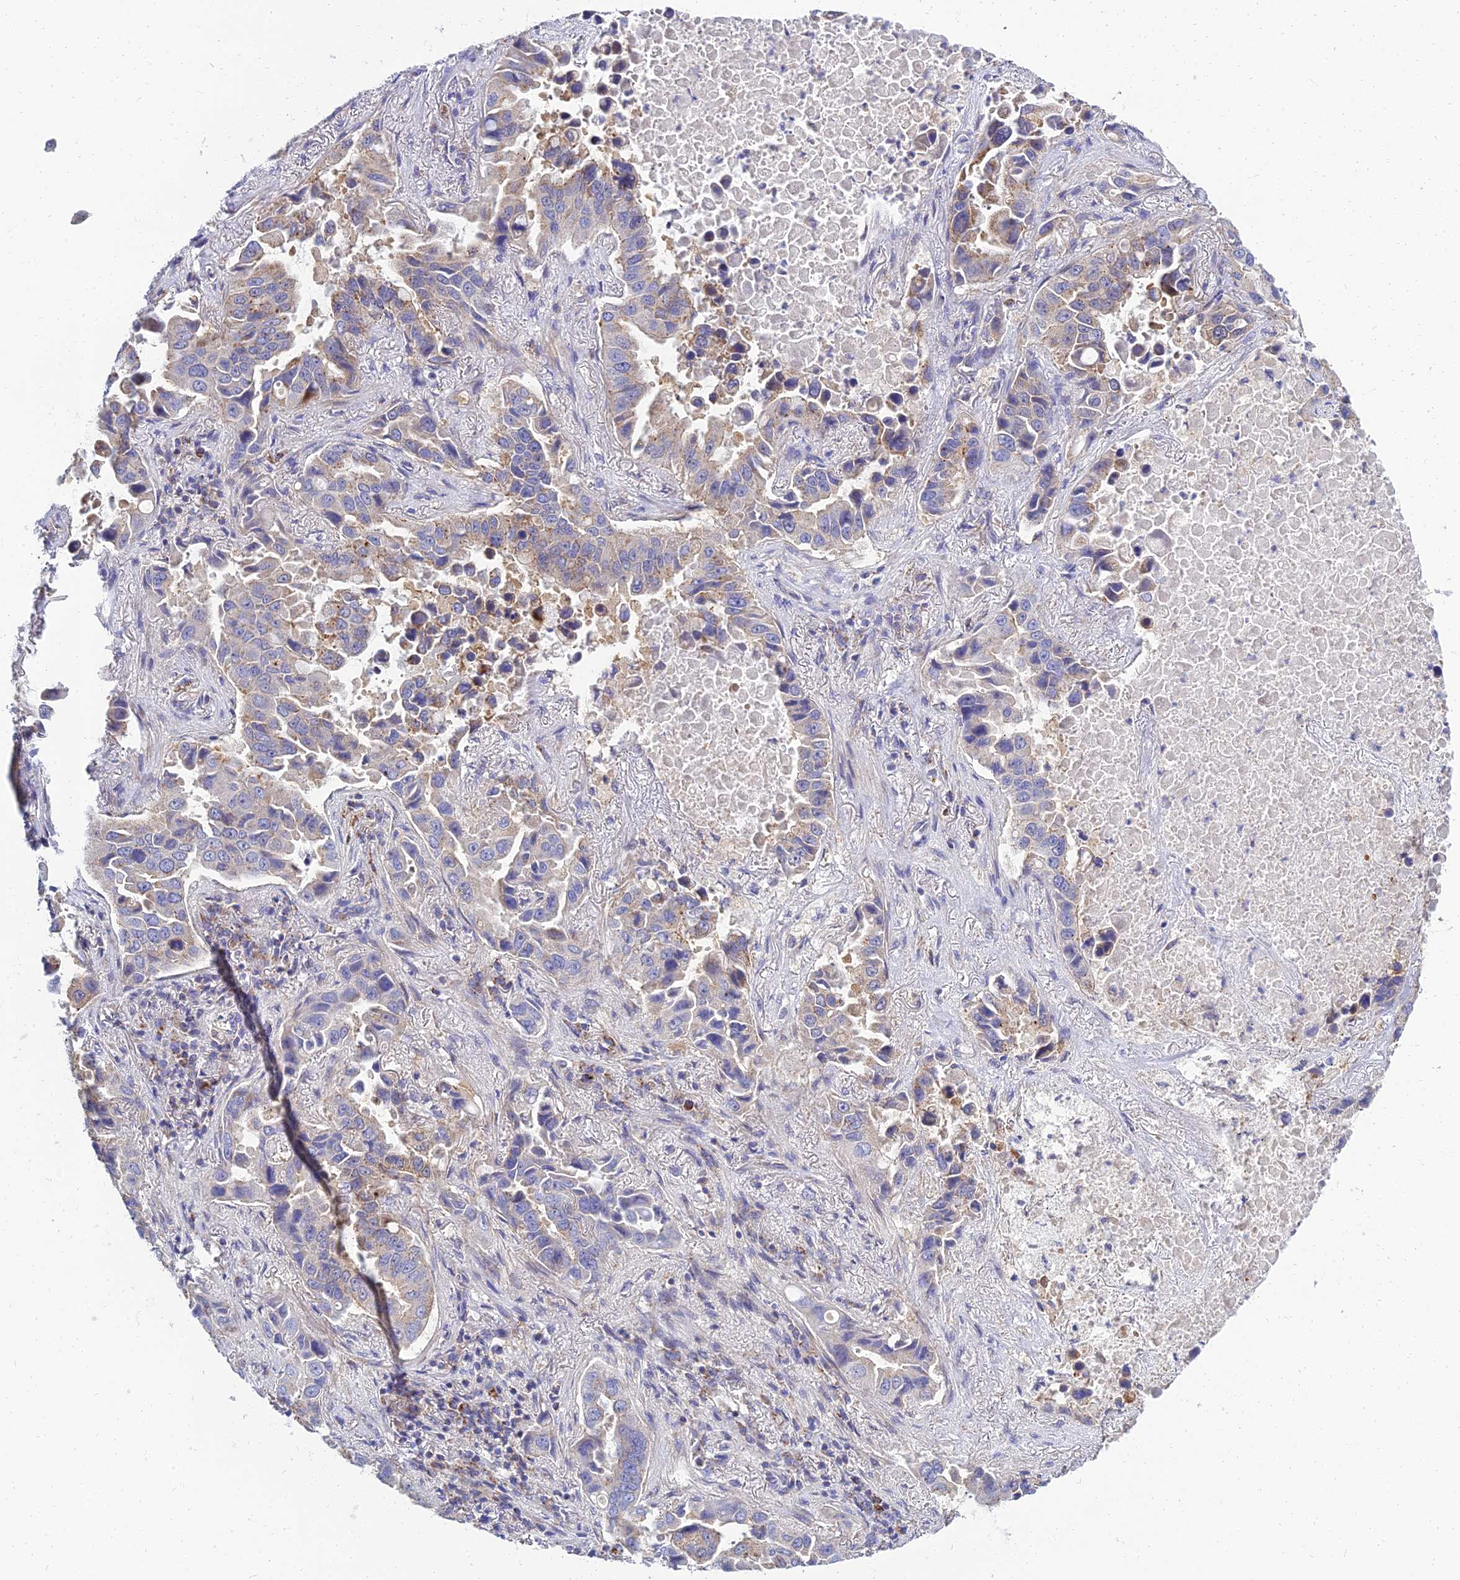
{"staining": {"intensity": "weak", "quantity": "25%-75%", "location": "cytoplasmic/membranous"}, "tissue": "lung cancer", "cell_type": "Tumor cells", "image_type": "cancer", "snomed": [{"axis": "morphology", "description": "Adenocarcinoma, NOS"}, {"axis": "topography", "description": "Lung"}], "caption": "DAB (3,3'-diaminobenzidine) immunohistochemical staining of human lung adenocarcinoma reveals weak cytoplasmic/membranous protein staining in approximately 25%-75% of tumor cells.", "gene": "NPY", "patient": {"sex": "male", "age": 64}}